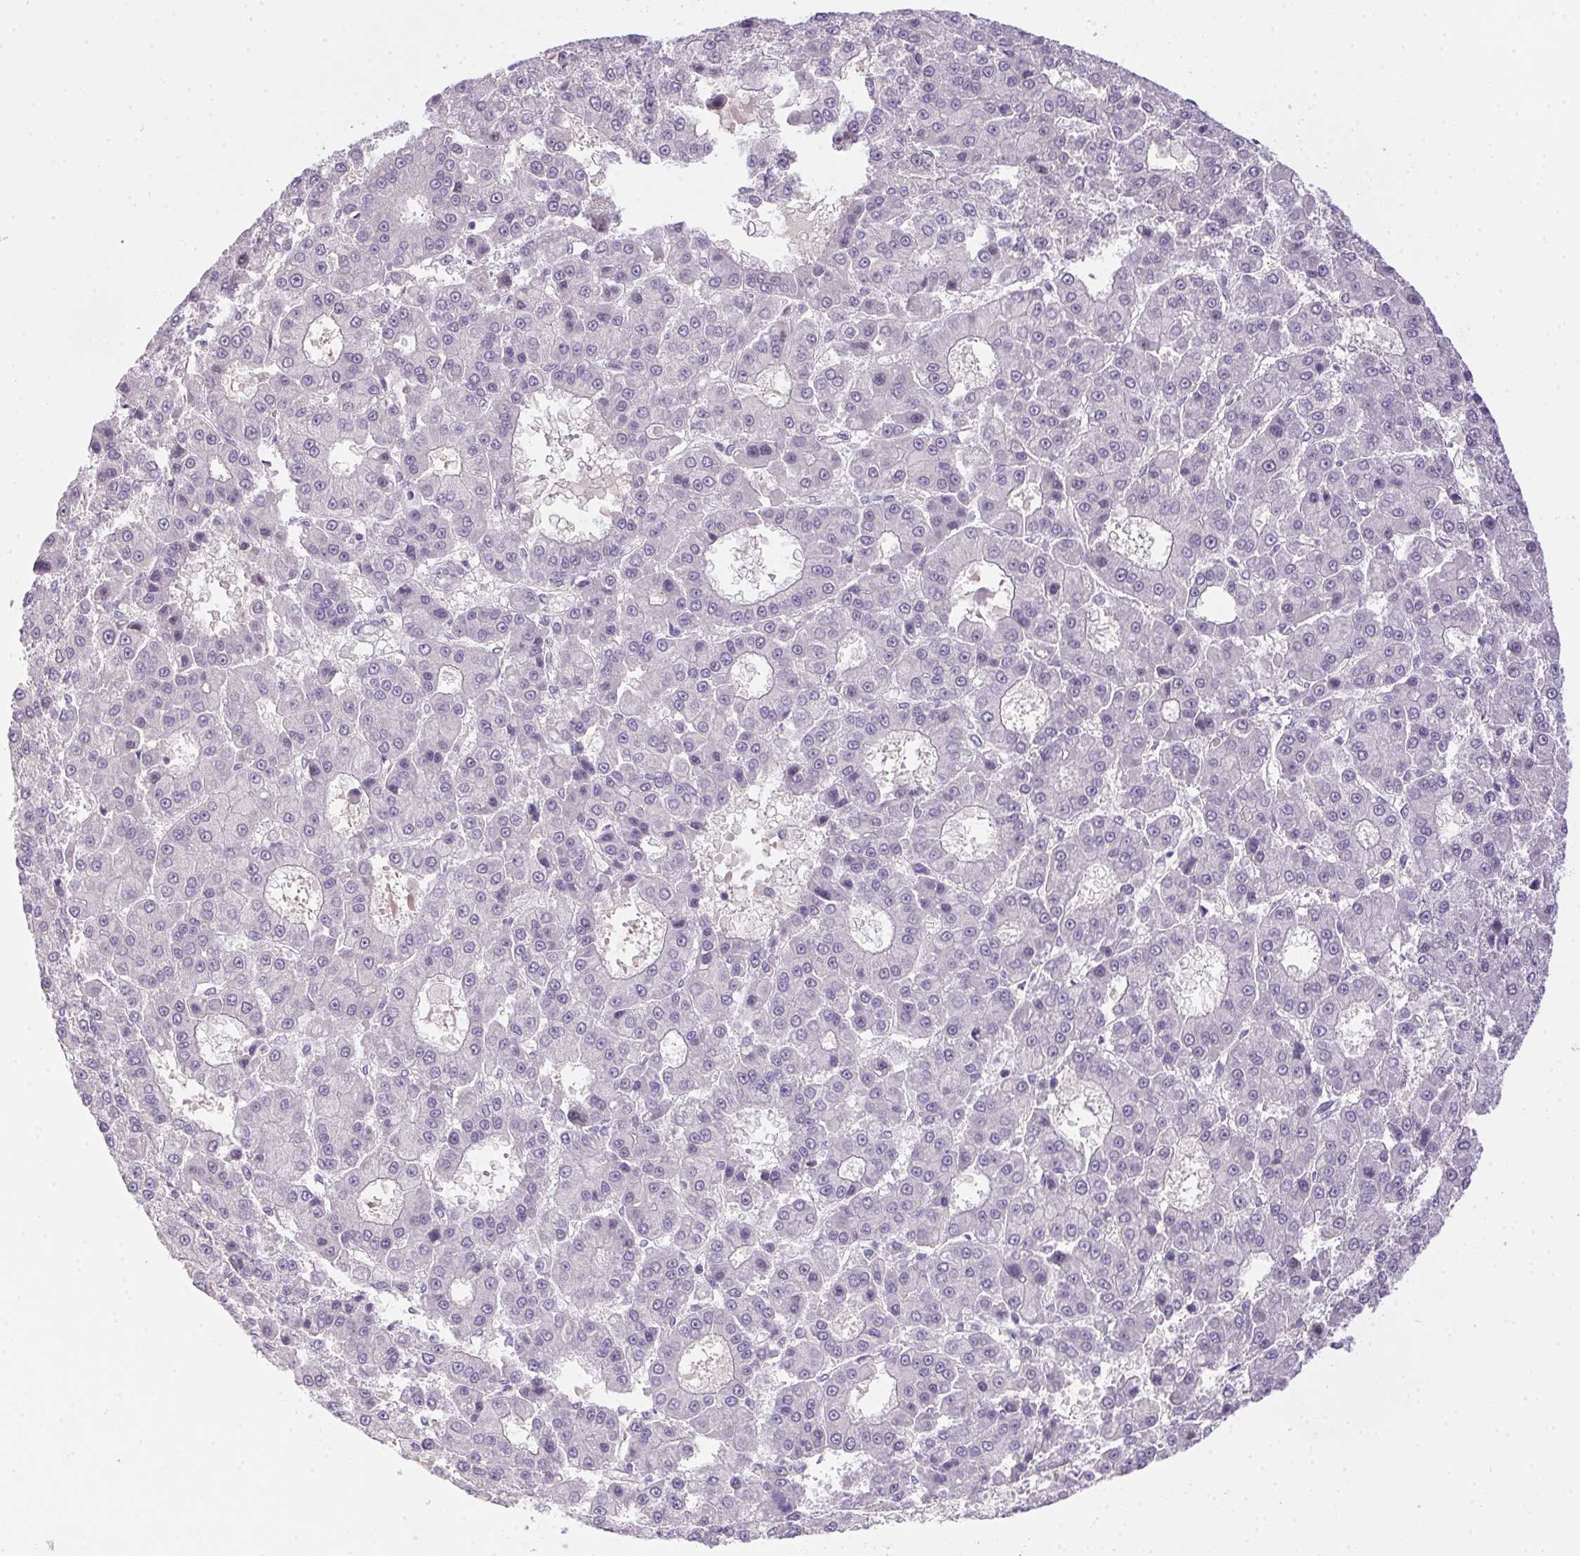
{"staining": {"intensity": "negative", "quantity": "none", "location": "none"}, "tissue": "liver cancer", "cell_type": "Tumor cells", "image_type": "cancer", "snomed": [{"axis": "morphology", "description": "Carcinoma, Hepatocellular, NOS"}, {"axis": "topography", "description": "Liver"}], "caption": "IHC histopathology image of liver cancer stained for a protein (brown), which exhibits no expression in tumor cells. The staining is performed using DAB brown chromogen with nuclei counter-stained in using hematoxylin.", "gene": "SP9", "patient": {"sex": "male", "age": 70}}